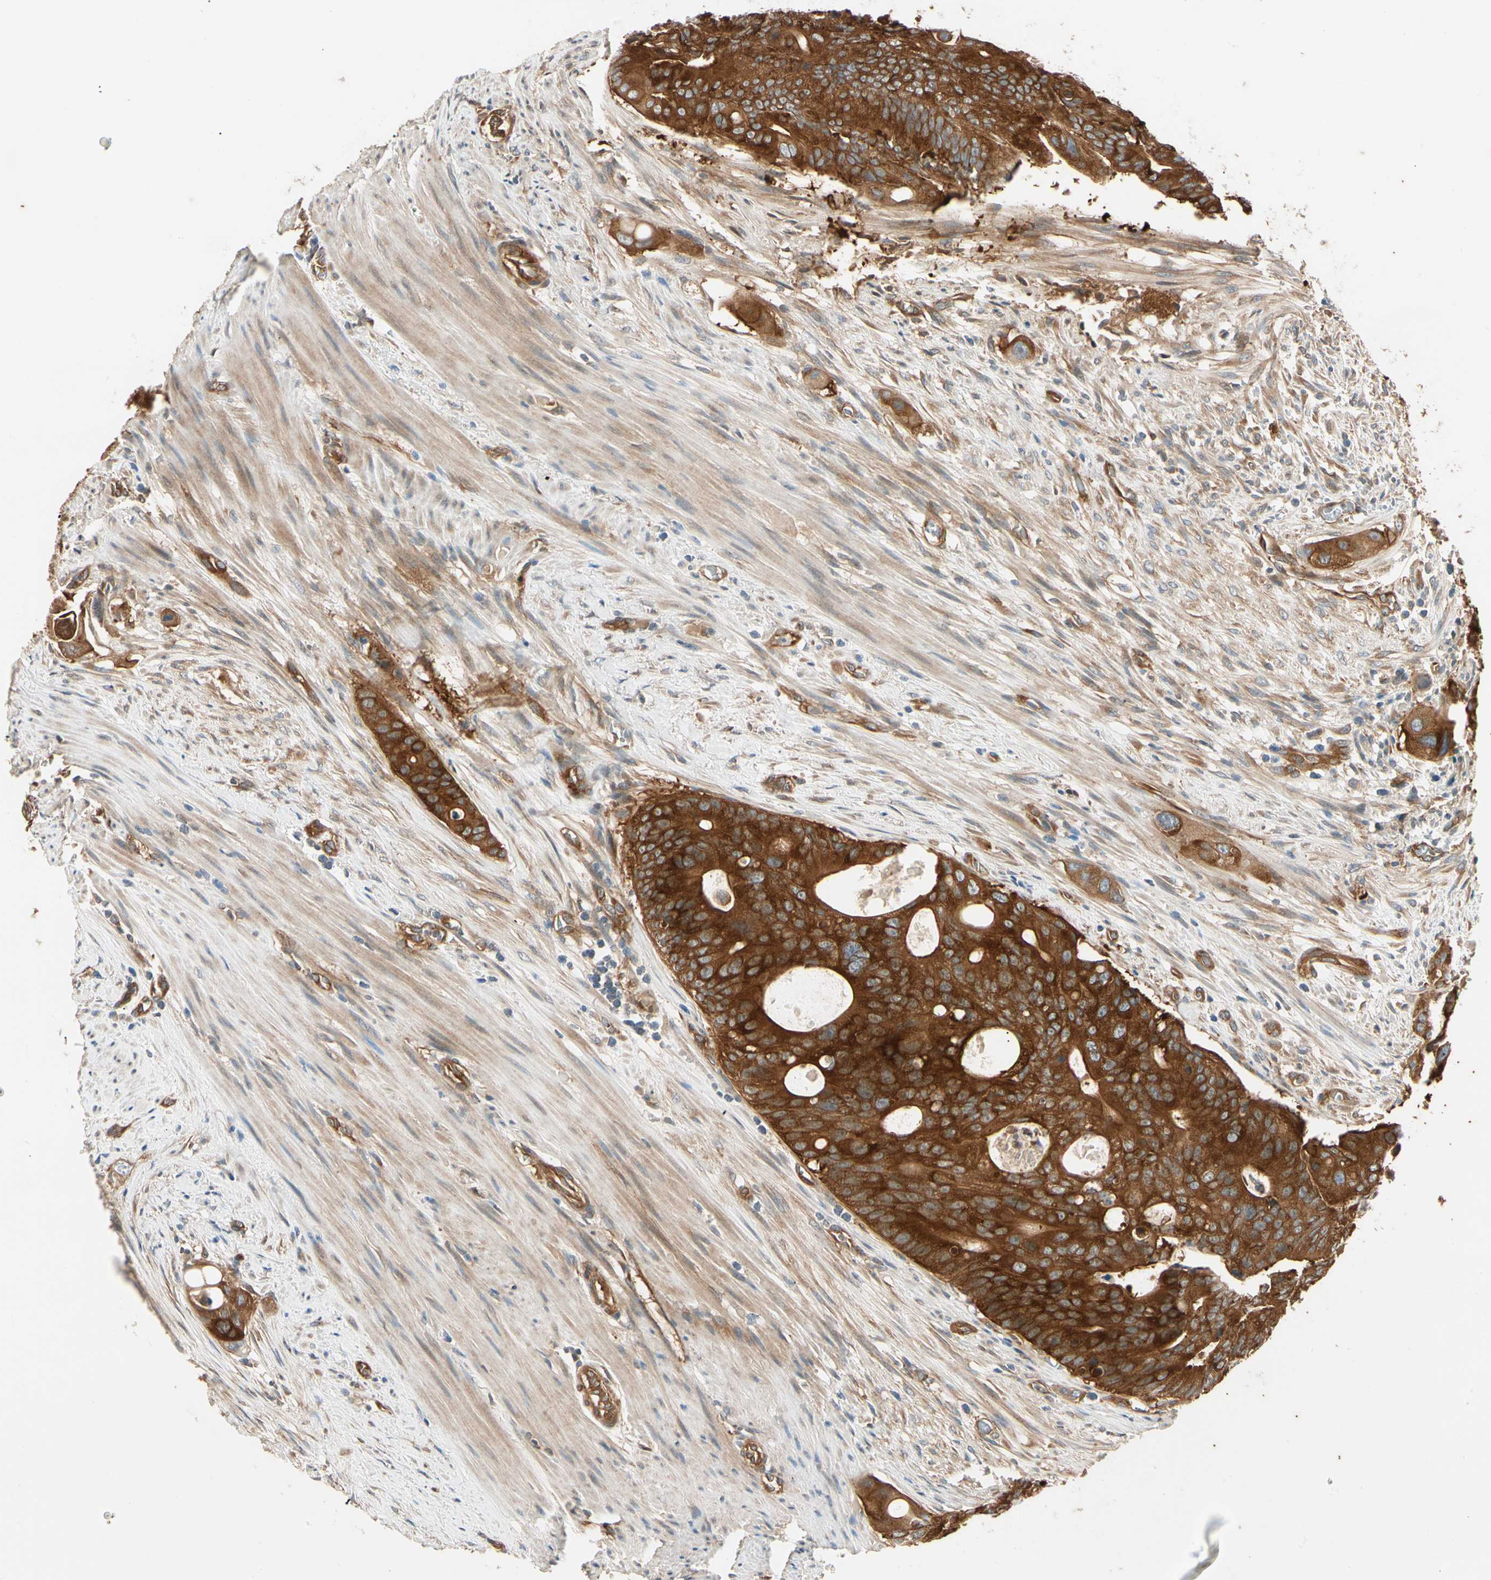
{"staining": {"intensity": "strong", "quantity": ">75%", "location": "cytoplasmic/membranous"}, "tissue": "colorectal cancer", "cell_type": "Tumor cells", "image_type": "cancer", "snomed": [{"axis": "morphology", "description": "Adenocarcinoma, NOS"}, {"axis": "topography", "description": "Colon"}], "caption": "Colorectal adenocarcinoma stained with a protein marker exhibits strong staining in tumor cells.", "gene": "ROCK2", "patient": {"sex": "female", "age": 57}}